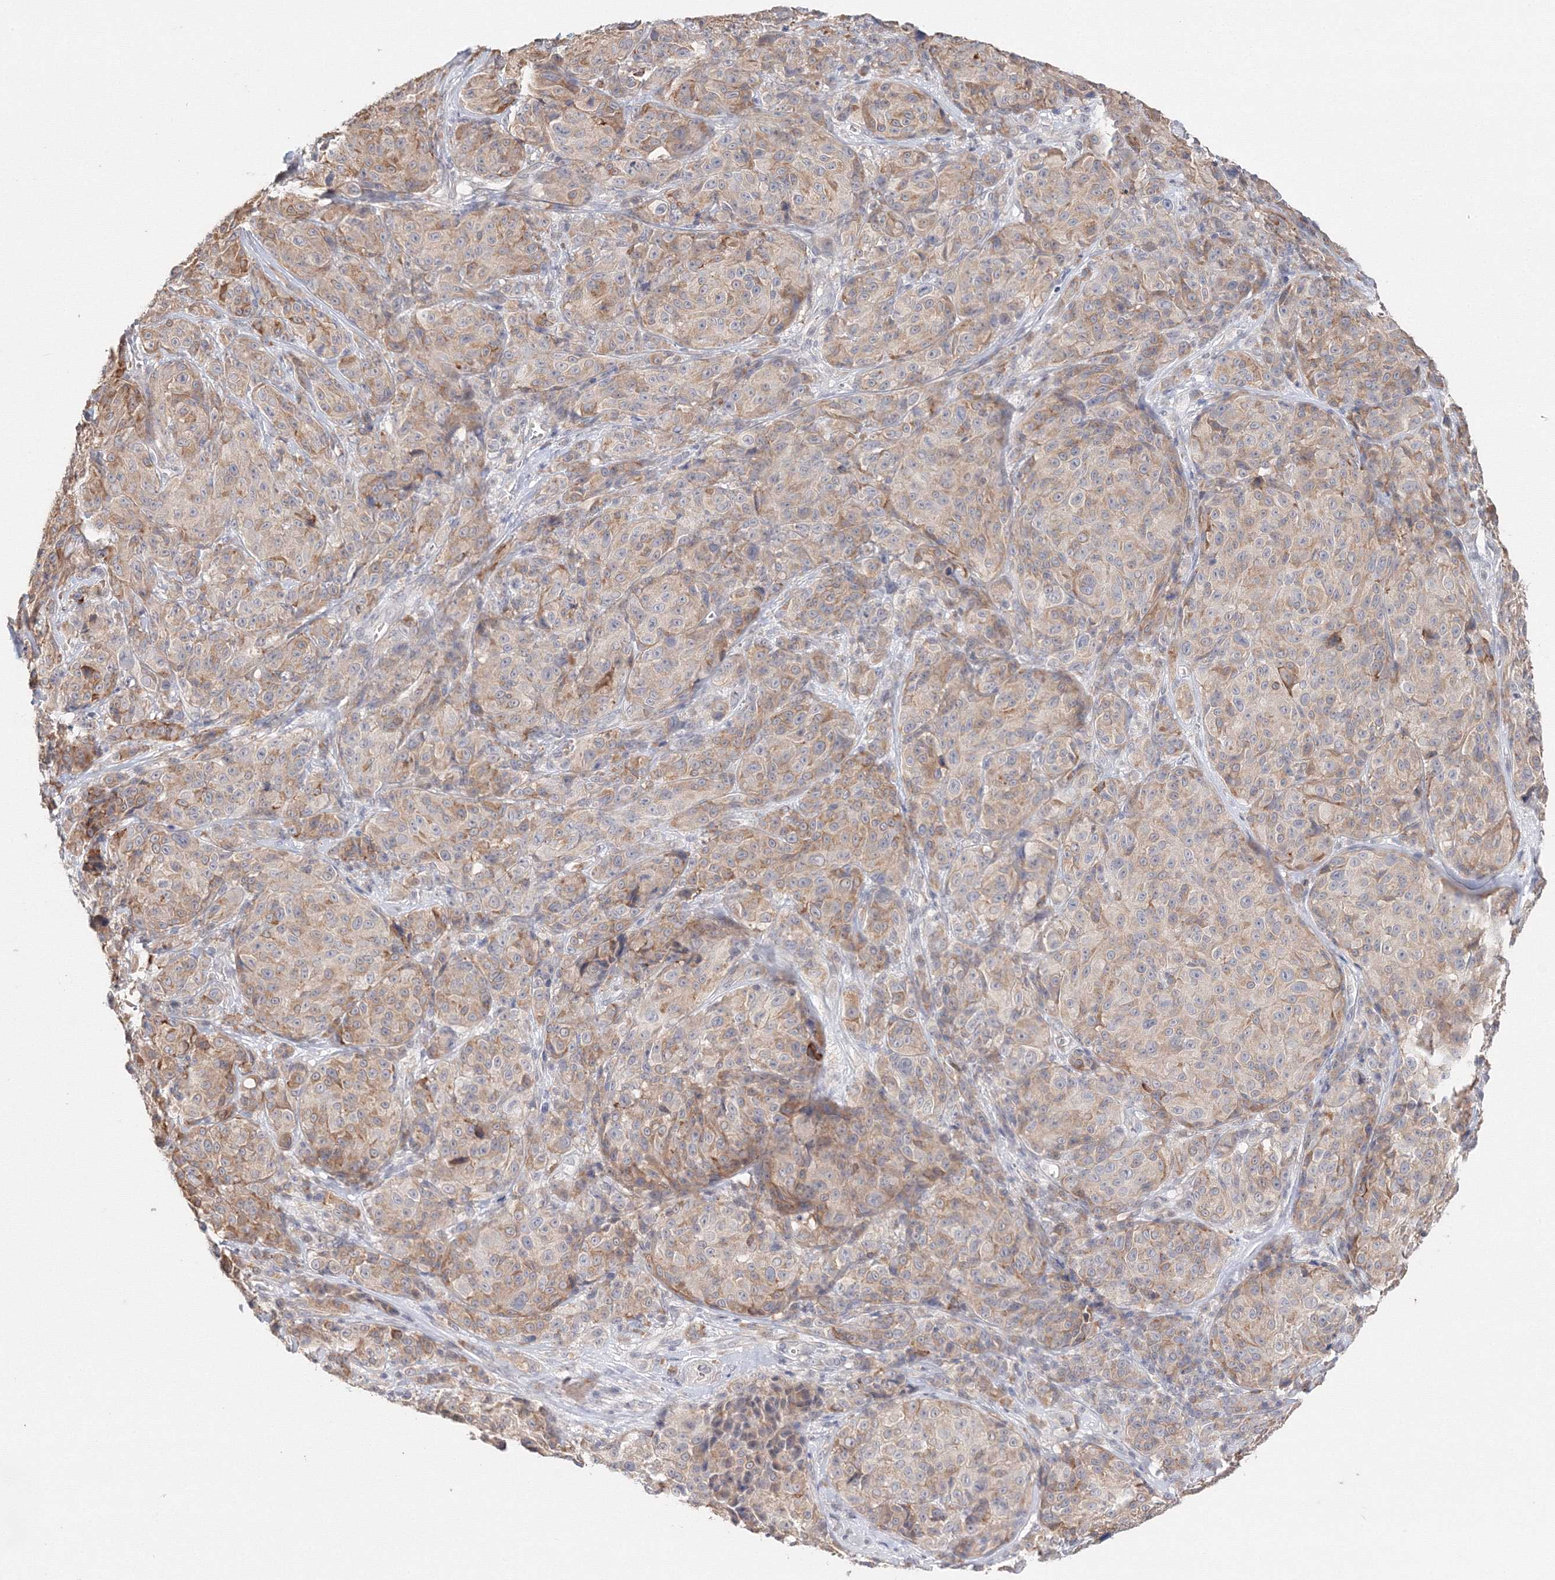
{"staining": {"intensity": "weak", "quantity": "25%-75%", "location": "cytoplasmic/membranous"}, "tissue": "melanoma", "cell_type": "Tumor cells", "image_type": "cancer", "snomed": [{"axis": "morphology", "description": "Malignant melanoma, NOS"}, {"axis": "topography", "description": "Skin"}], "caption": "Malignant melanoma was stained to show a protein in brown. There is low levels of weak cytoplasmic/membranous expression in about 25%-75% of tumor cells.", "gene": "DHRS12", "patient": {"sex": "male", "age": 73}}